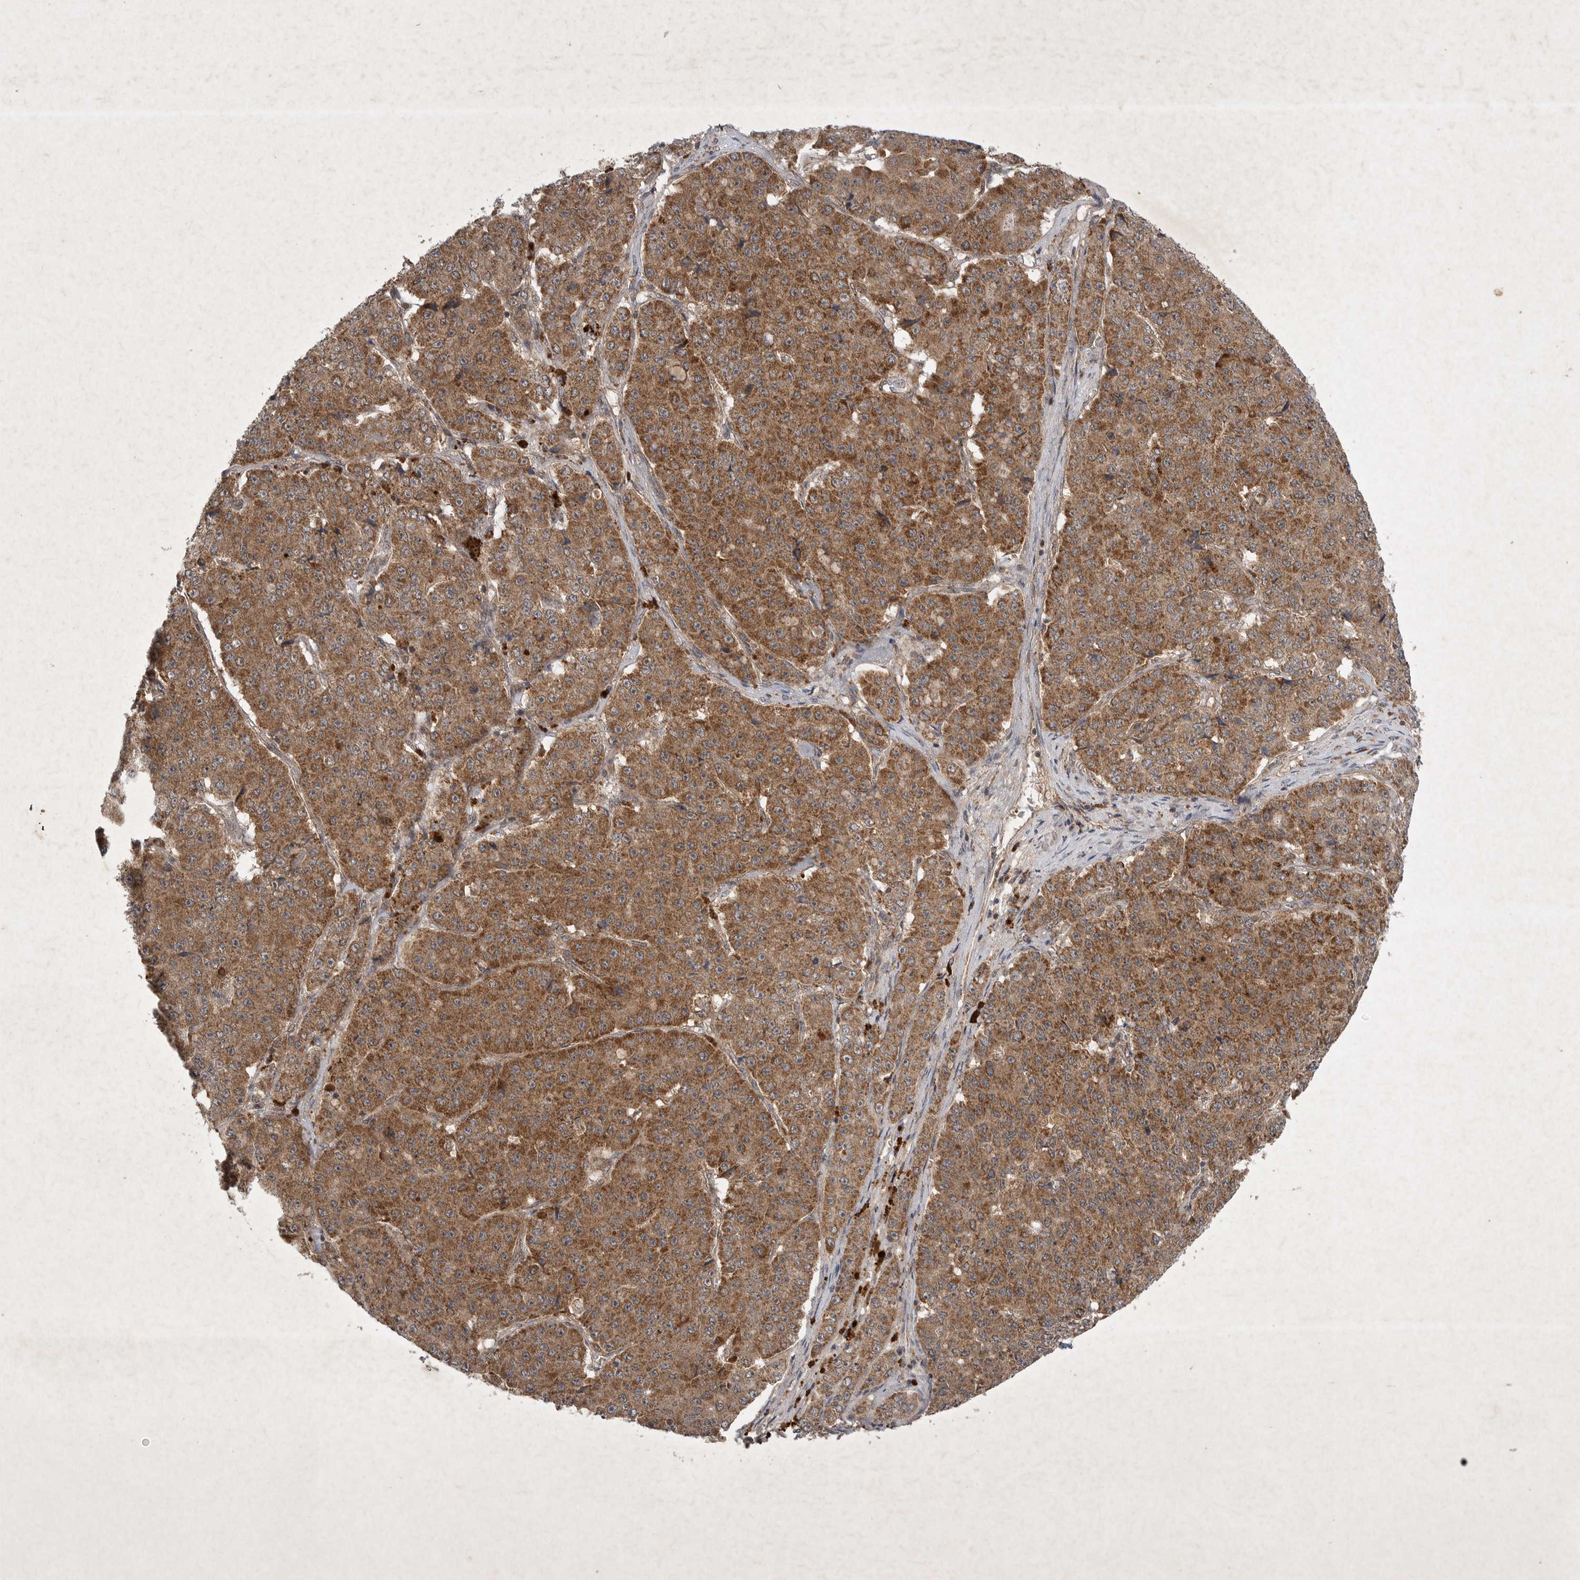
{"staining": {"intensity": "moderate", "quantity": ">75%", "location": "cytoplasmic/membranous"}, "tissue": "pancreatic cancer", "cell_type": "Tumor cells", "image_type": "cancer", "snomed": [{"axis": "morphology", "description": "Adenocarcinoma, NOS"}, {"axis": "topography", "description": "Pancreas"}], "caption": "A histopathology image of pancreatic cancer (adenocarcinoma) stained for a protein reveals moderate cytoplasmic/membranous brown staining in tumor cells. (brown staining indicates protein expression, while blue staining denotes nuclei).", "gene": "DDR1", "patient": {"sex": "male", "age": 50}}